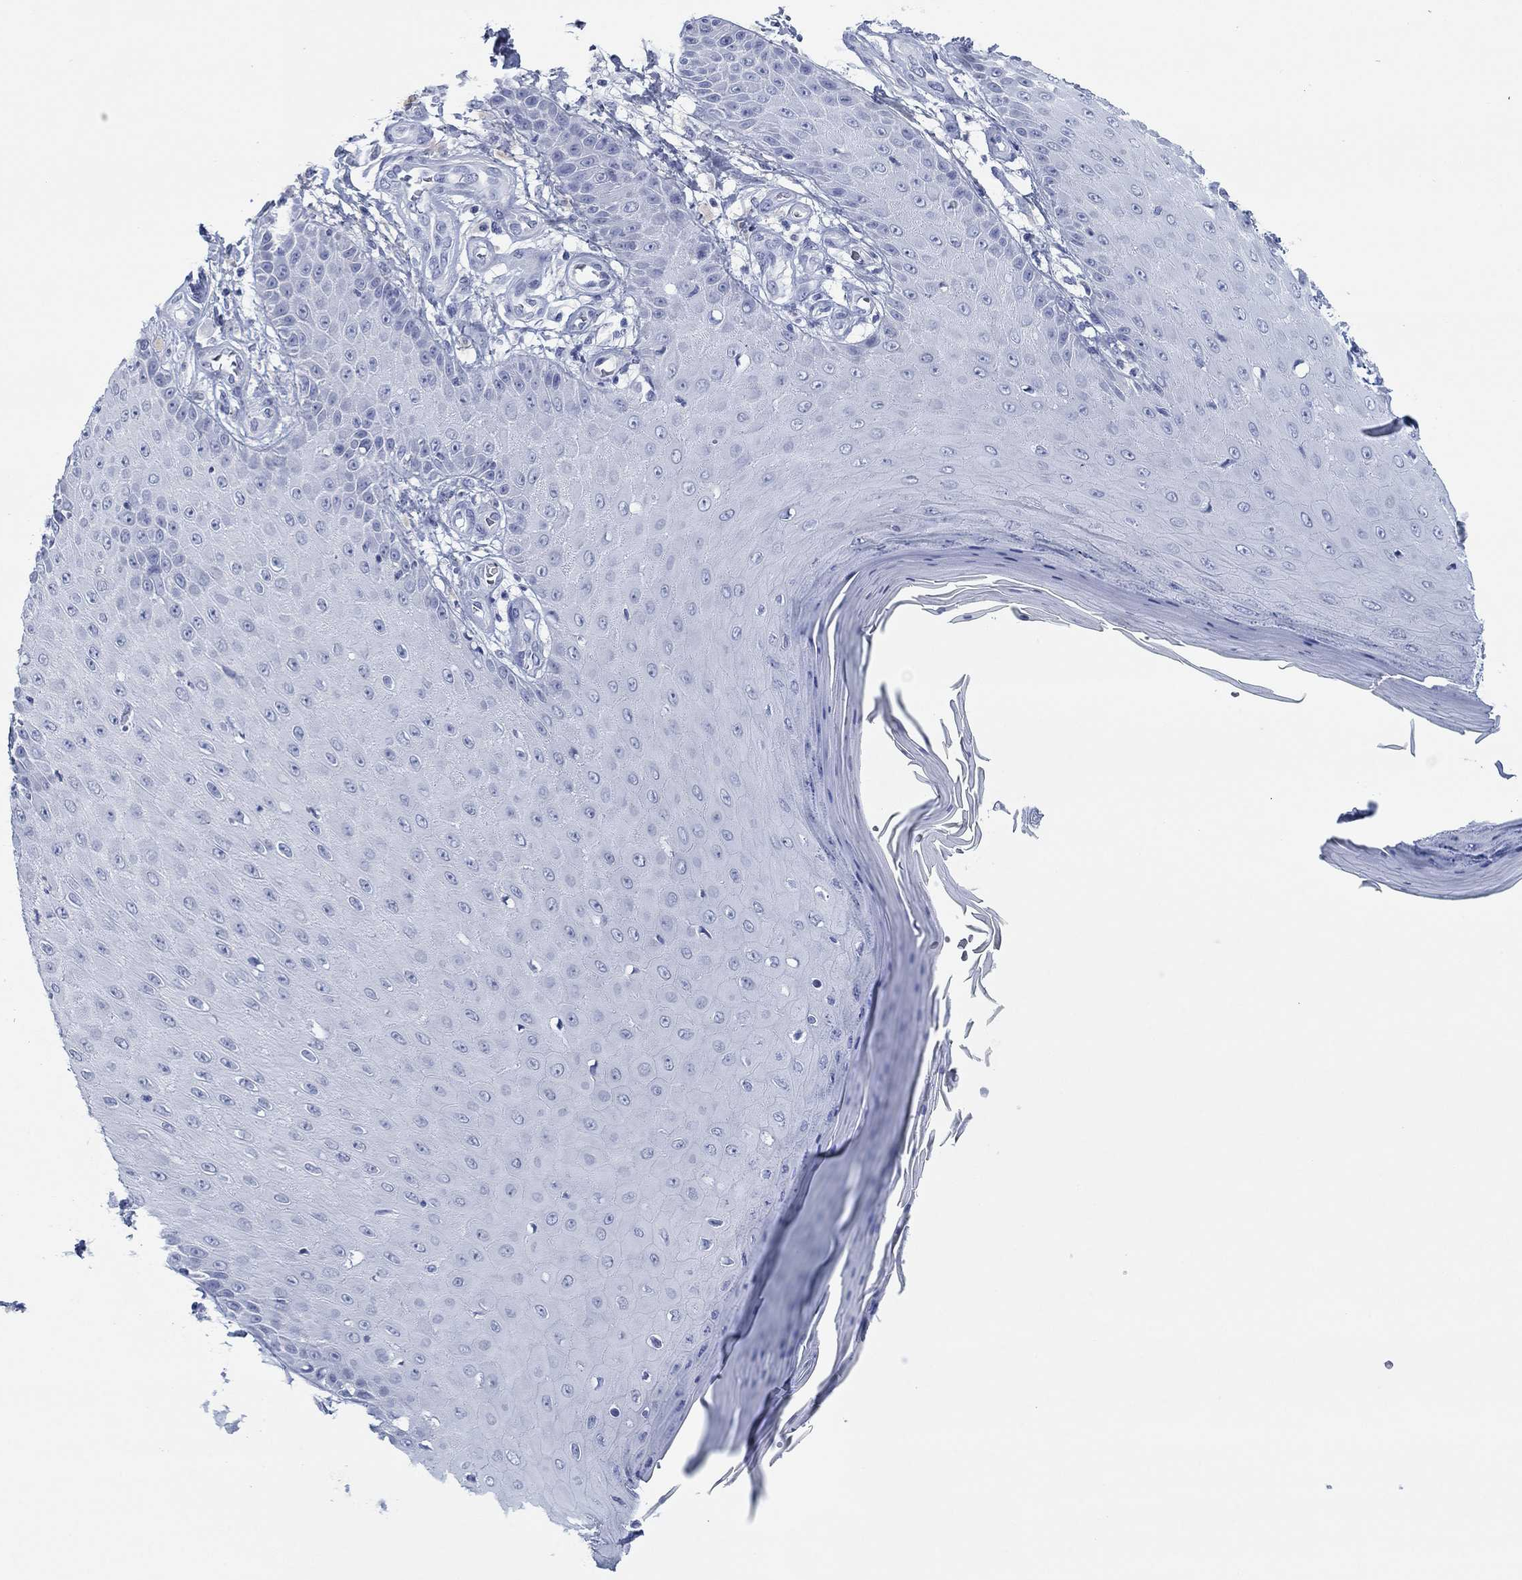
{"staining": {"intensity": "negative", "quantity": "none", "location": "none"}, "tissue": "skin cancer", "cell_type": "Tumor cells", "image_type": "cancer", "snomed": [{"axis": "morphology", "description": "Inflammation, NOS"}, {"axis": "morphology", "description": "Squamous cell carcinoma, NOS"}, {"axis": "topography", "description": "Skin"}], "caption": "Tumor cells show no significant protein staining in skin squamous cell carcinoma.", "gene": "PDYN", "patient": {"sex": "male", "age": 70}}